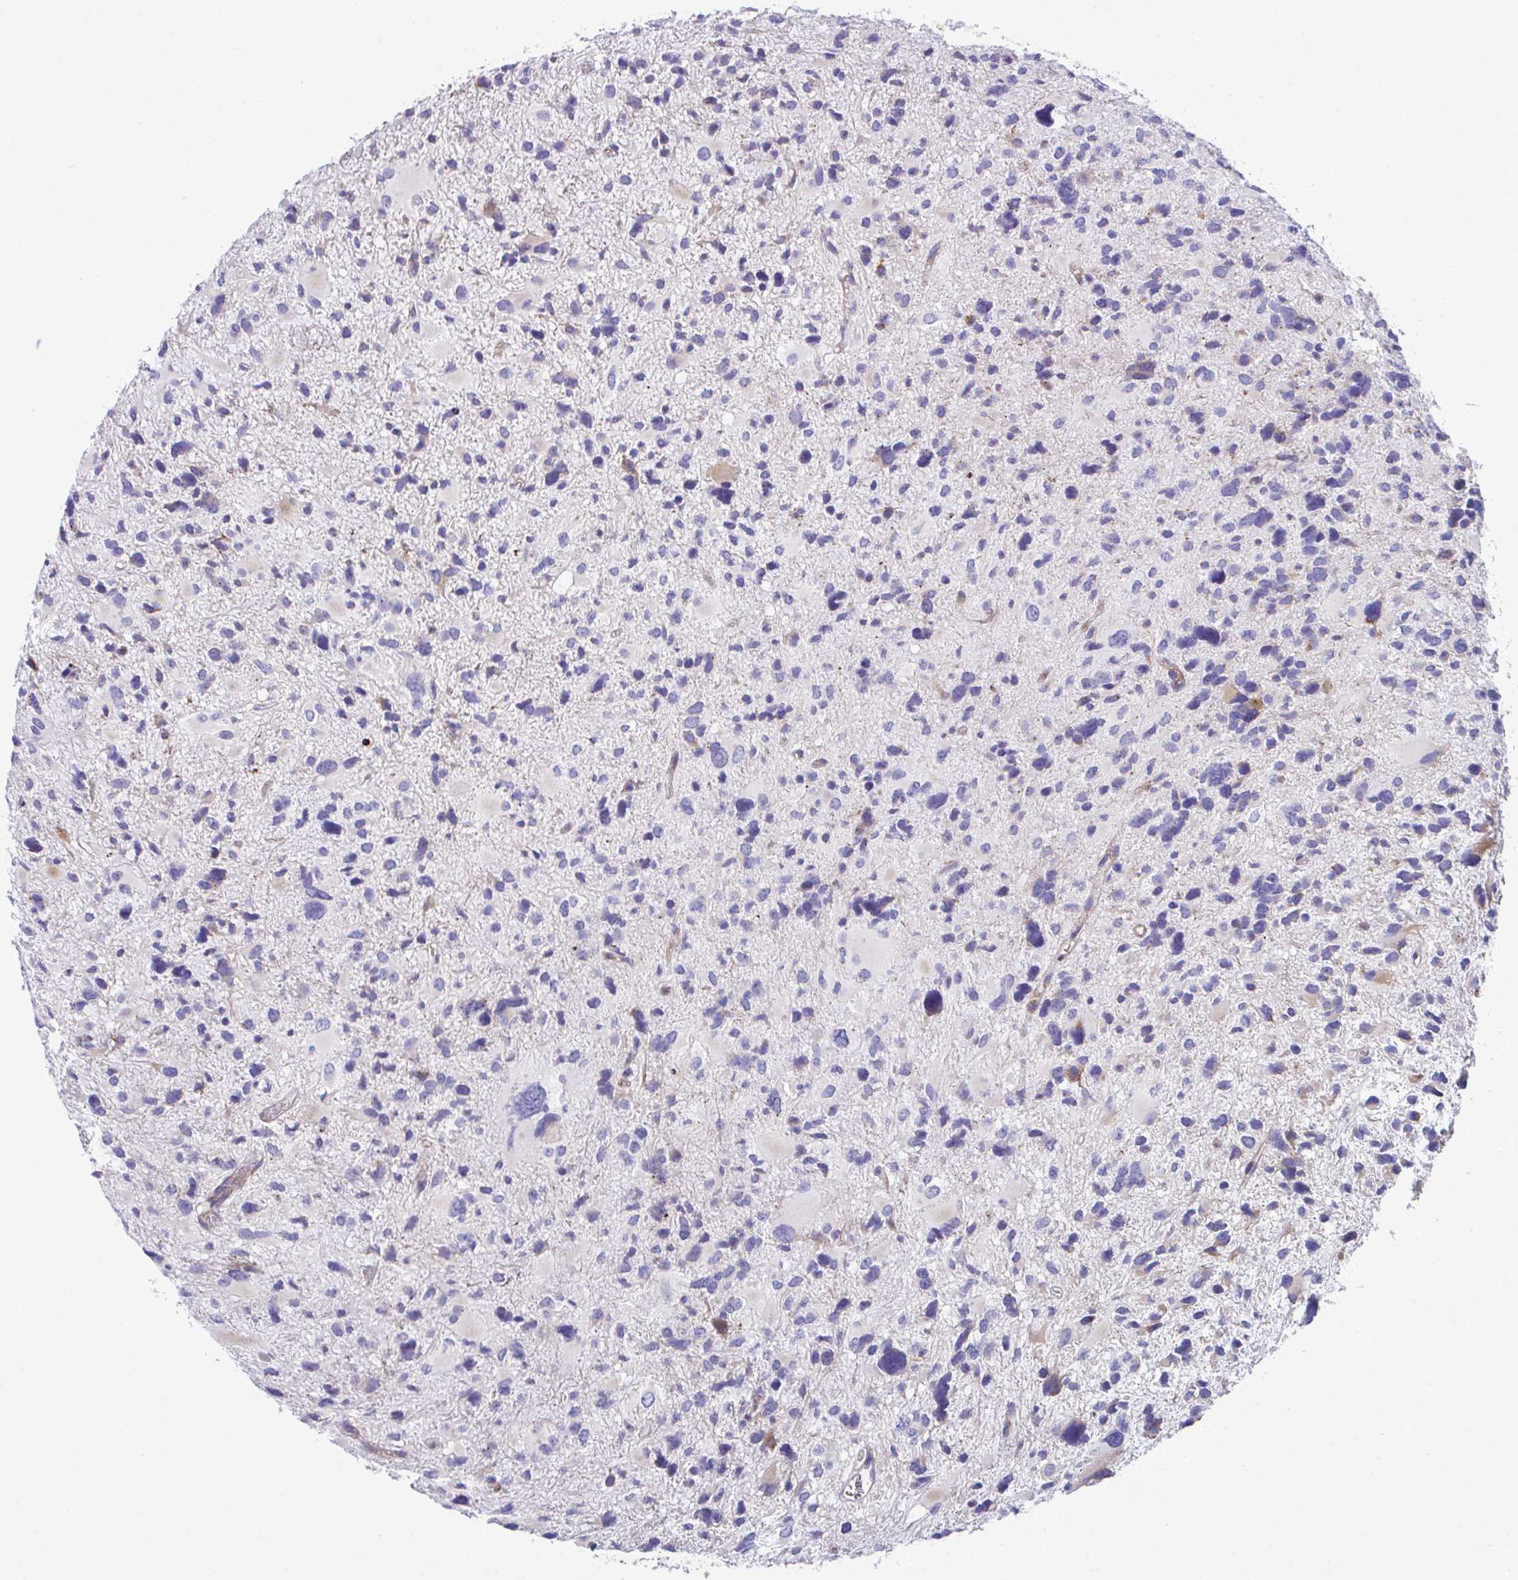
{"staining": {"intensity": "negative", "quantity": "none", "location": "none"}, "tissue": "glioma", "cell_type": "Tumor cells", "image_type": "cancer", "snomed": [{"axis": "morphology", "description": "Glioma, malignant, High grade"}, {"axis": "topography", "description": "Brain"}], "caption": "IHC photomicrograph of neoplastic tissue: glioma stained with DAB (3,3'-diaminobenzidine) demonstrates no significant protein positivity in tumor cells. (Brightfield microscopy of DAB immunohistochemistry (IHC) at high magnification).", "gene": "MRPS16", "patient": {"sex": "female", "age": 11}}